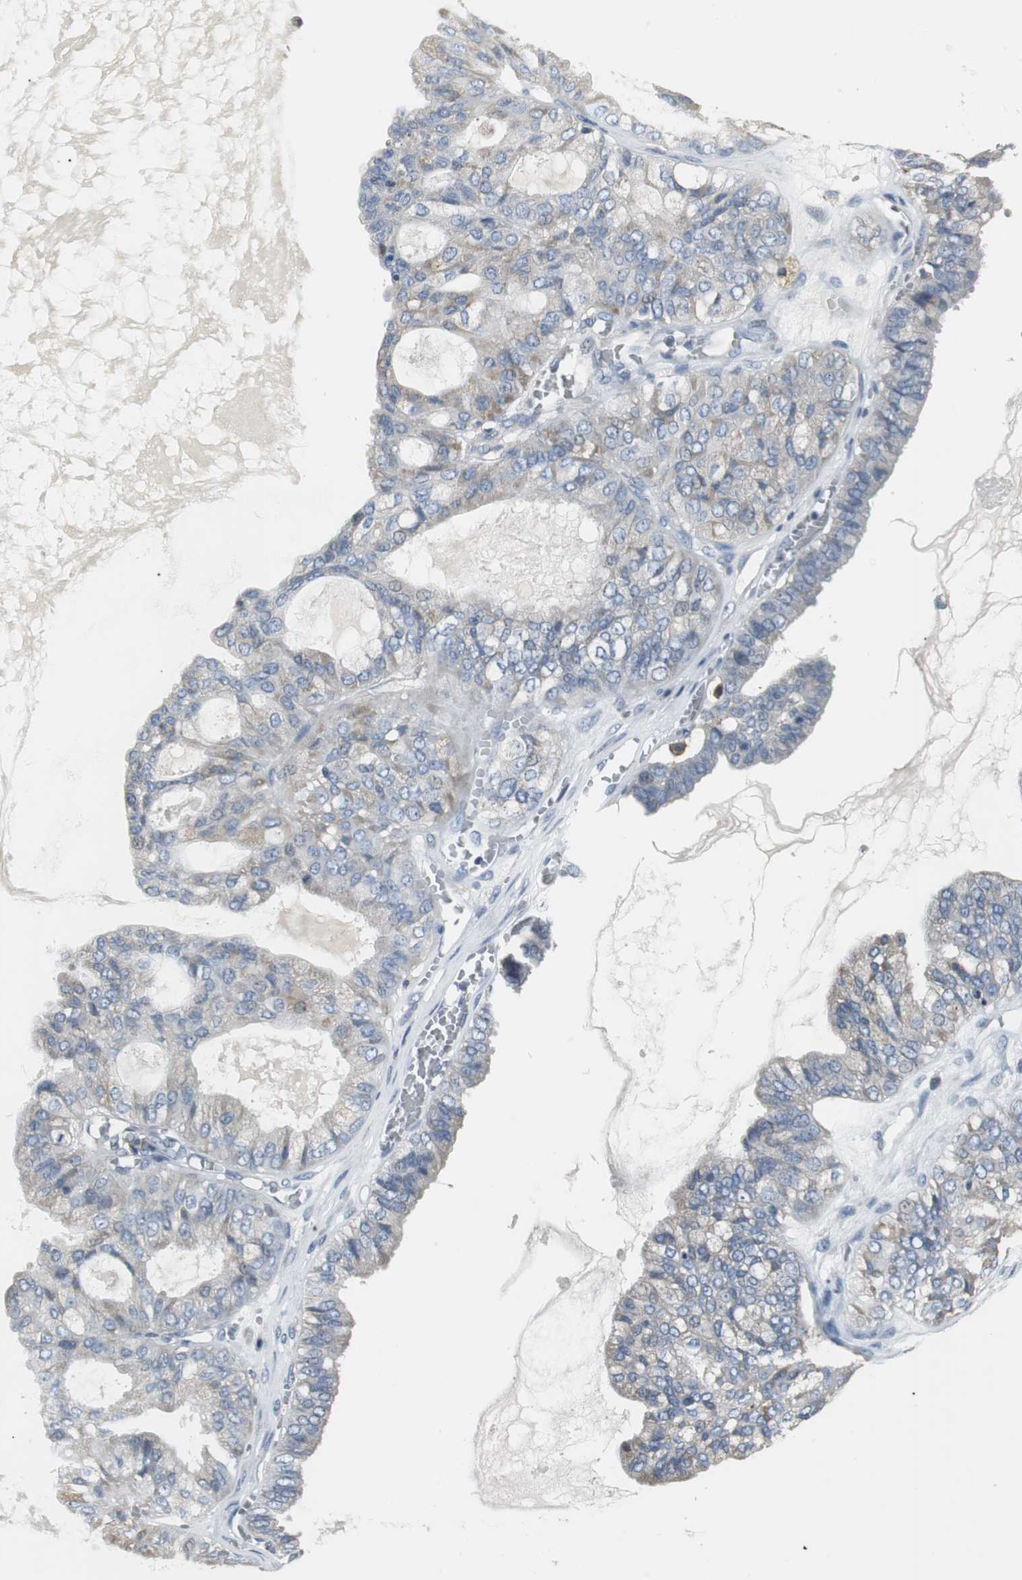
{"staining": {"intensity": "weak", "quantity": "25%-75%", "location": "cytoplasmic/membranous"}, "tissue": "ovarian cancer", "cell_type": "Tumor cells", "image_type": "cancer", "snomed": [{"axis": "morphology", "description": "Carcinoma, NOS"}, {"axis": "morphology", "description": "Carcinoma, endometroid"}, {"axis": "topography", "description": "Ovary"}], "caption": "IHC (DAB) staining of human ovarian cancer demonstrates weak cytoplasmic/membranous protein expression in approximately 25%-75% of tumor cells.", "gene": "SLC2A5", "patient": {"sex": "female", "age": 50}}